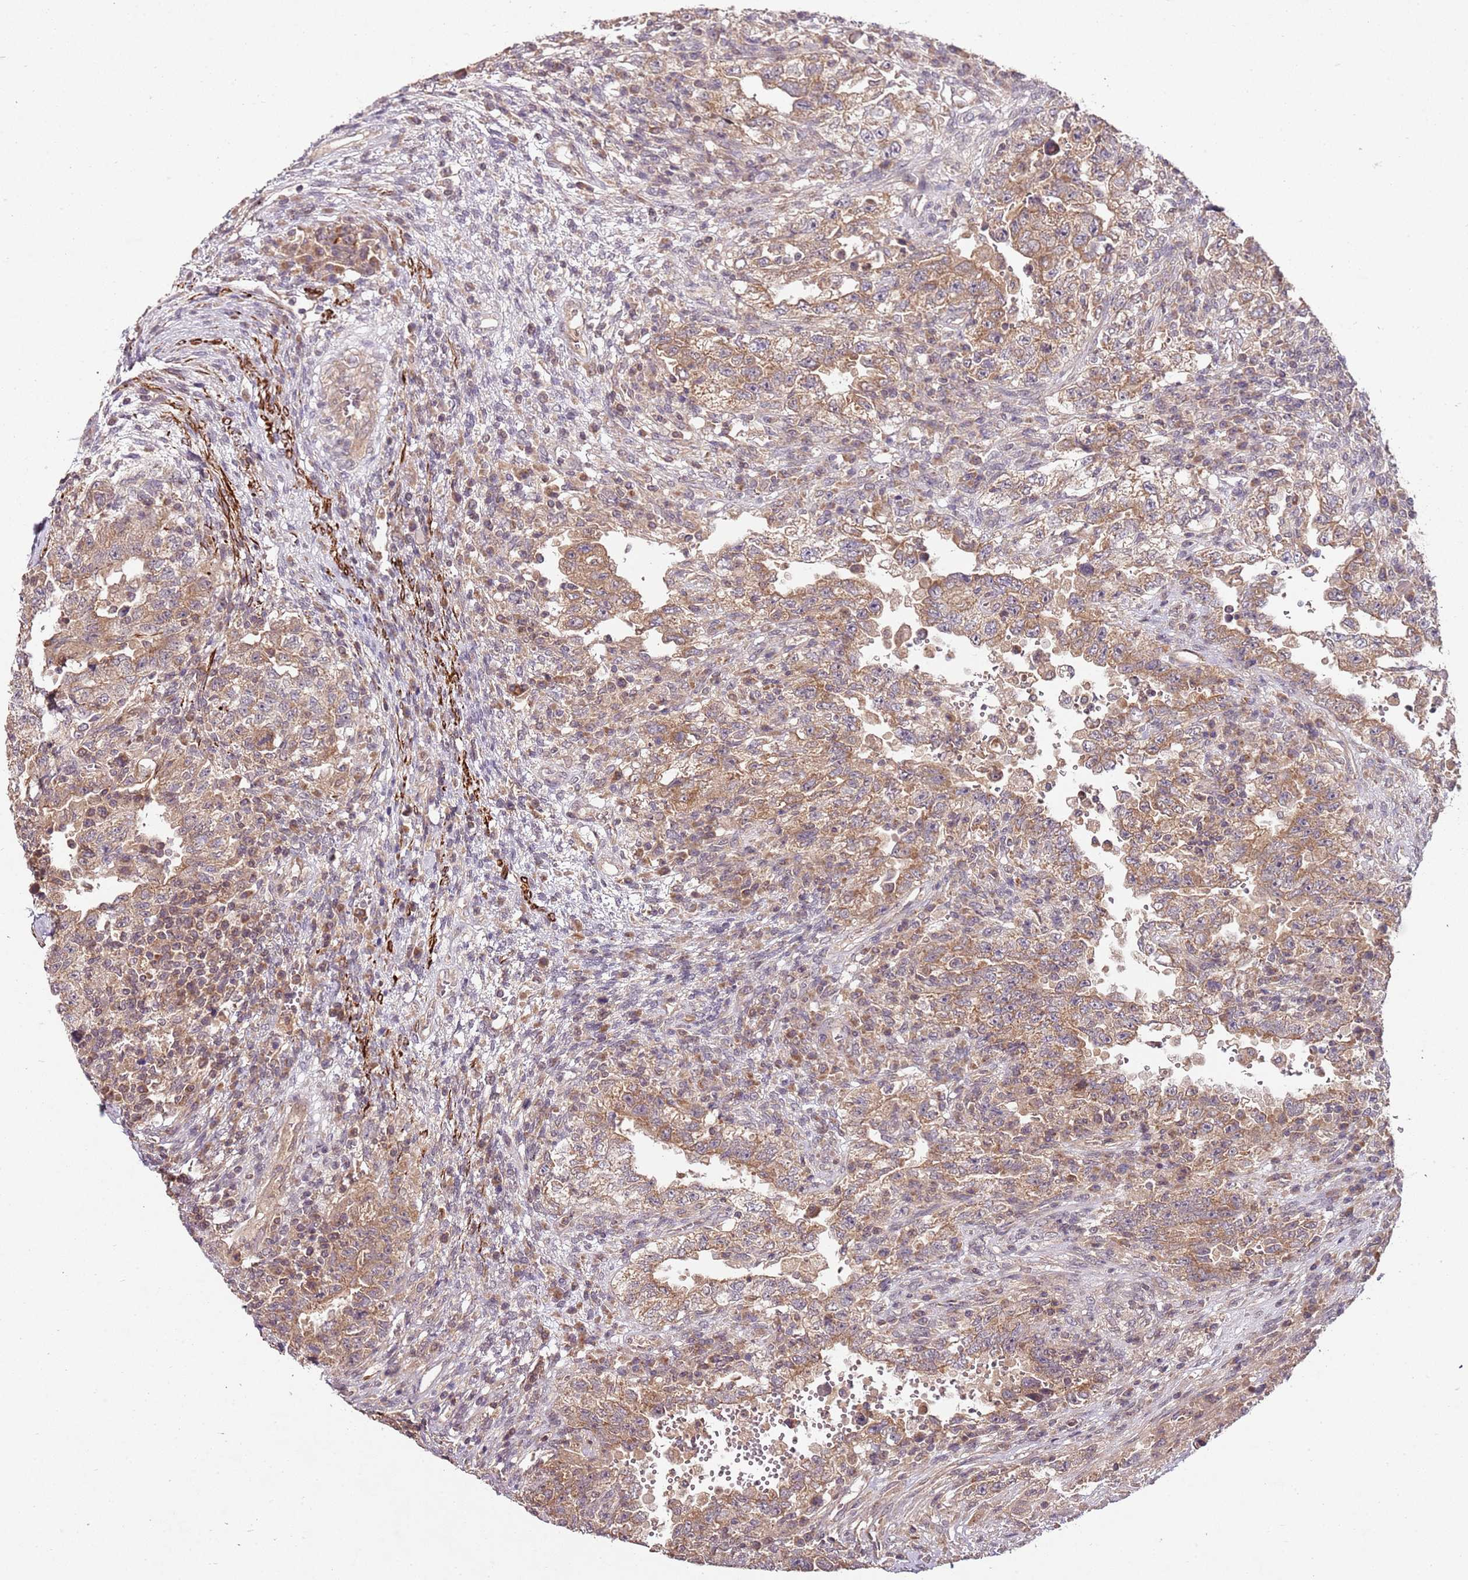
{"staining": {"intensity": "moderate", "quantity": ">75%", "location": "cytoplasmic/membranous"}, "tissue": "testis cancer", "cell_type": "Tumor cells", "image_type": "cancer", "snomed": [{"axis": "morphology", "description": "Carcinoma, Embryonal, NOS"}, {"axis": "topography", "description": "Testis"}], "caption": "Immunohistochemistry (IHC) photomicrograph of embryonal carcinoma (testis) stained for a protein (brown), which shows medium levels of moderate cytoplasmic/membranous staining in about >75% of tumor cells.", "gene": "LIN37", "patient": {"sex": "male", "age": 26}}